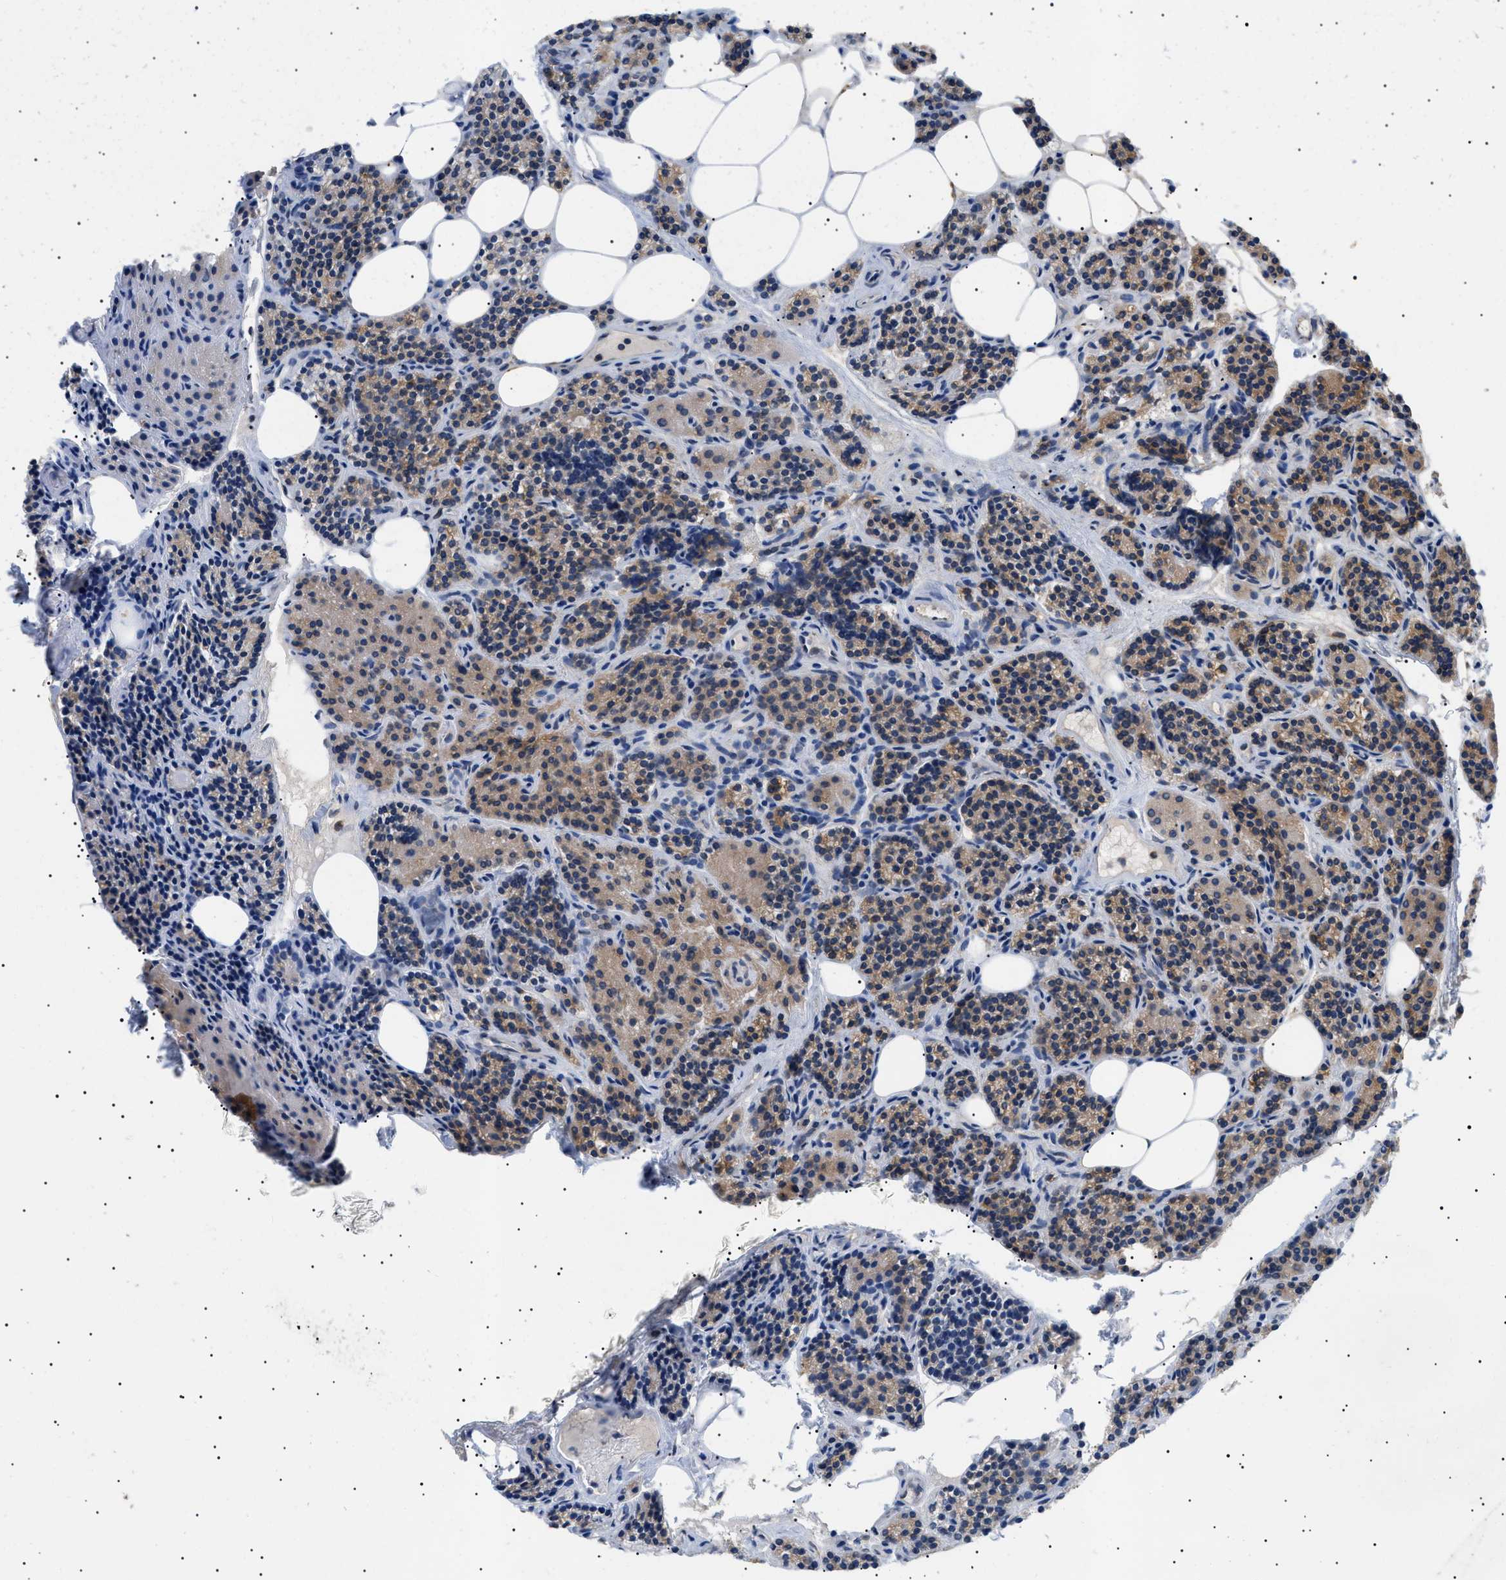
{"staining": {"intensity": "moderate", "quantity": ">75%", "location": "cytoplasmic/membranous"}, "tissue": "parathyroid gland", "cell_type": "Glandular cells", "image_type": "normal", "snomed": [{"axis": "morphology", "description": "Normal tissue, NOS"}, {"axis": "morphology", "description": "Adenoma, NOS"}, {"axis": "topography", "description": "Parathyroid gland"}], "caption": "Parathyroid gland stained for a protein displays moderate cytoplasmic/membranous positivity in glandular cells. (DAB IHC with brightfield microscopy, high magnification).", "gene": "DERL1", "patient": {"sex": "female", "age": 74}}